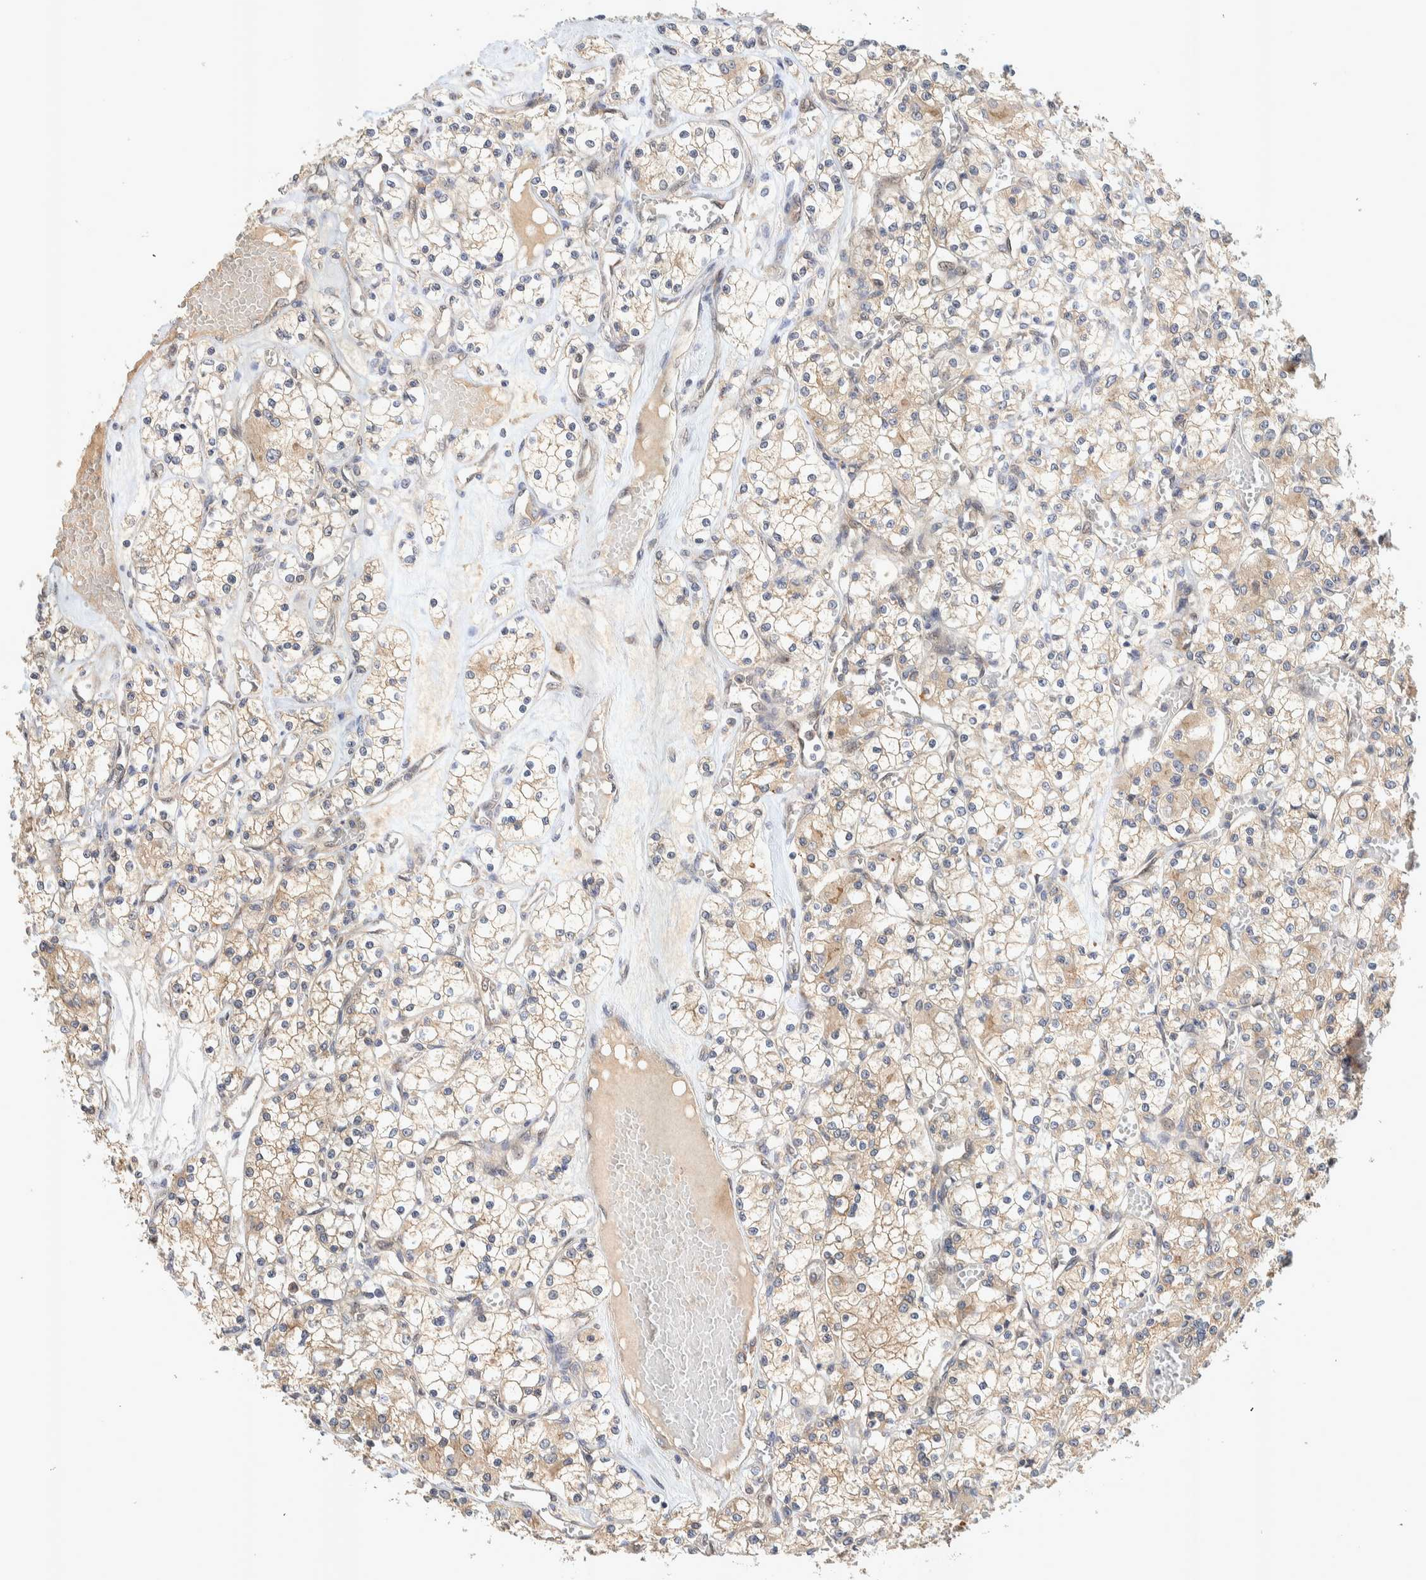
{"staining": {"intensity": "weak", "quantity": ">75%", "location": "cytoplasmic/membranous"}, "tissue": "renal cancer", "cell_type": "Tumor cells", "image_type": "cancer", "snomed": [{"axis": "morphology", "description": "Adenocarcinoma, NOS"}, {"axis": "topography", "description": "Kidney"}], "caption": "Human renal cancer (adenocarcinoma) stained with a protein marker displays weak staining in tumor cells.", "gene": "PXK", "patient": {"sex": "female", "age": 59}}